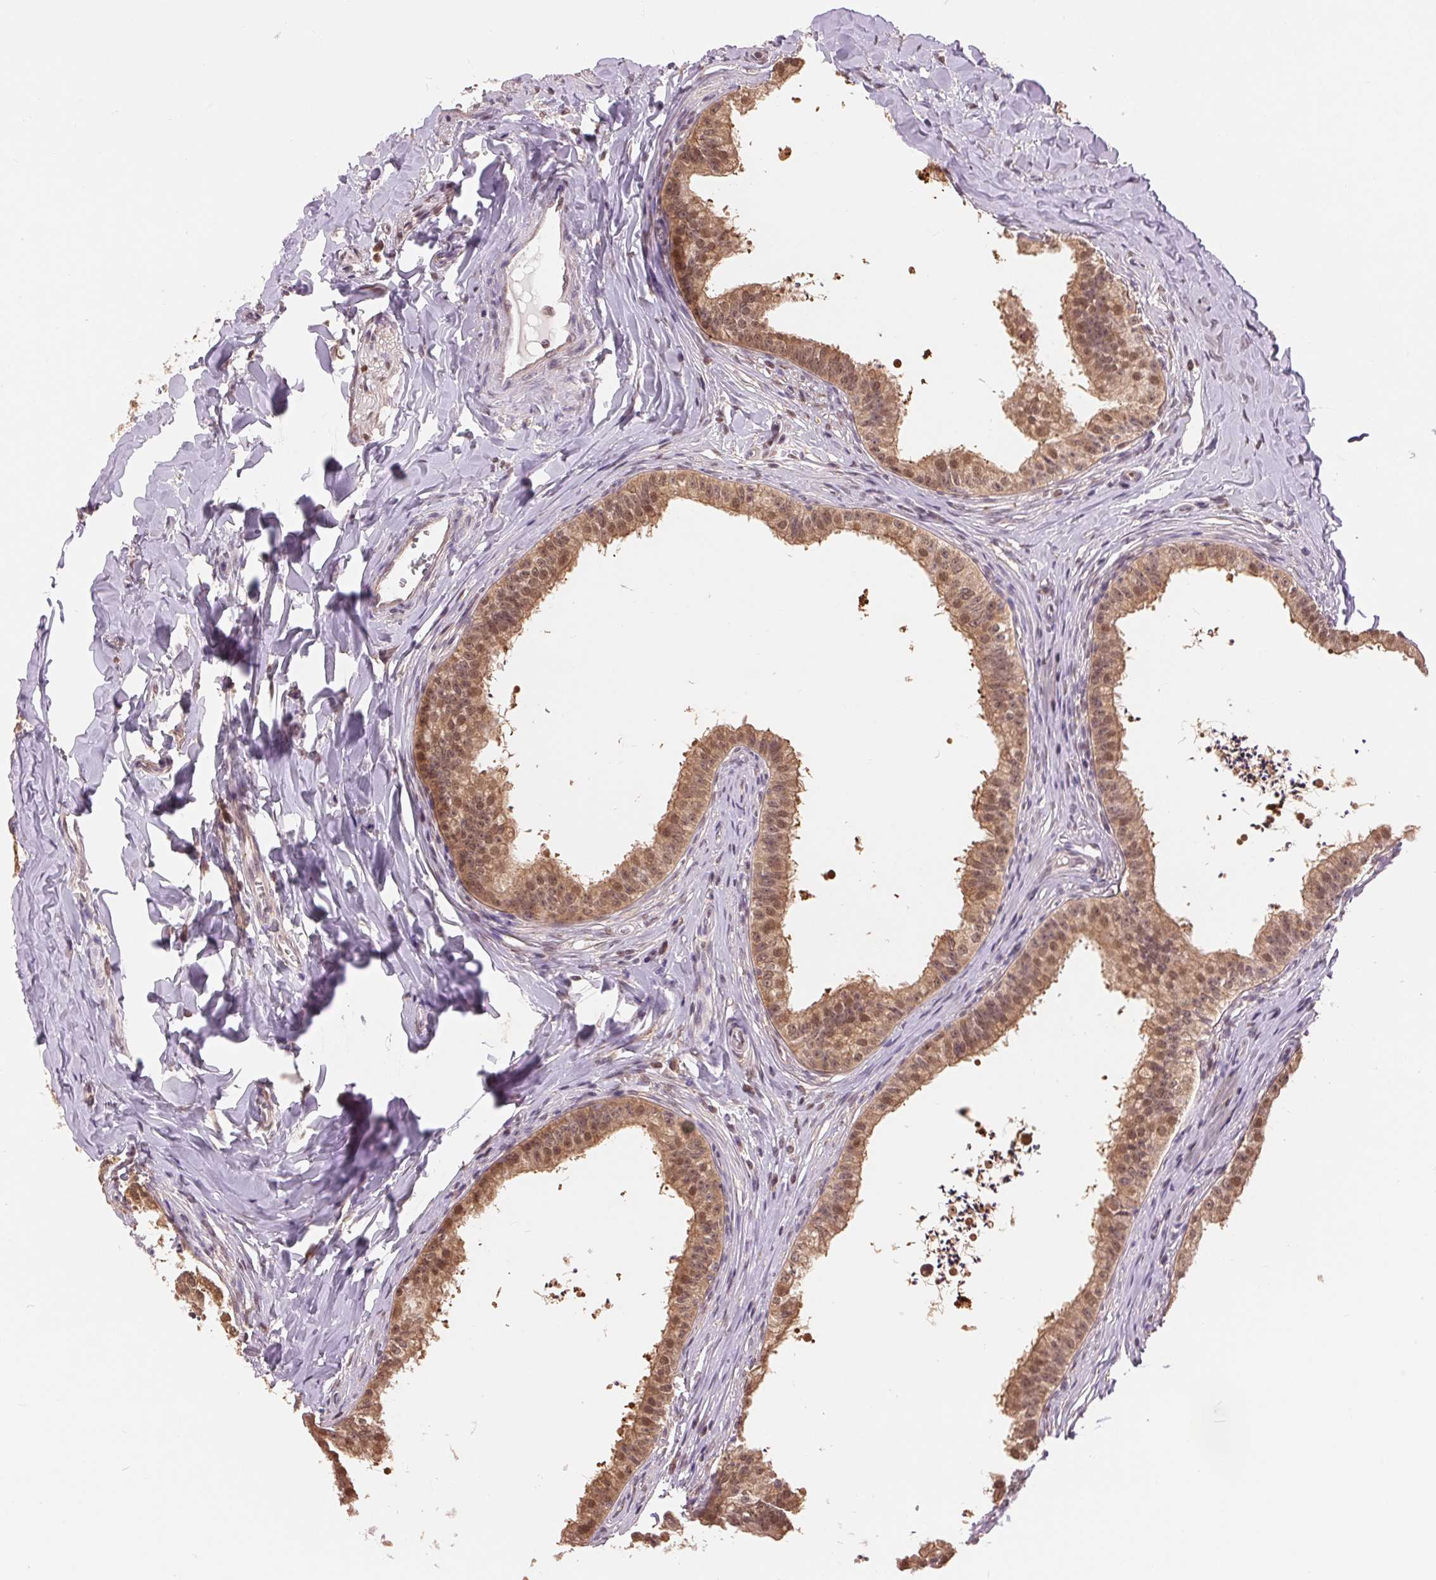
{"staining": {"intensity": "moderate", "quantity": ">75%", "location": "cytoplasmic/membranous,nuclear"}, "tissue": "epididymis", "cell_type": "Glandular cells", "image_type": "normal", "snomed": [{"axis": "morphology", "description": "Normal tissue, NOS"}, {"axis": "topography", "description": "Epididymis"}], "caption": "A histopathology image of human epididymis stained for a protein reveals moderate cytoplasmic/membranous,nuclear brown staining in glandular cells. (IHC, brightfield microscopy, high magnification).", "gene": "TMEM273", "patient": {"sex": "male", "age": 24}}